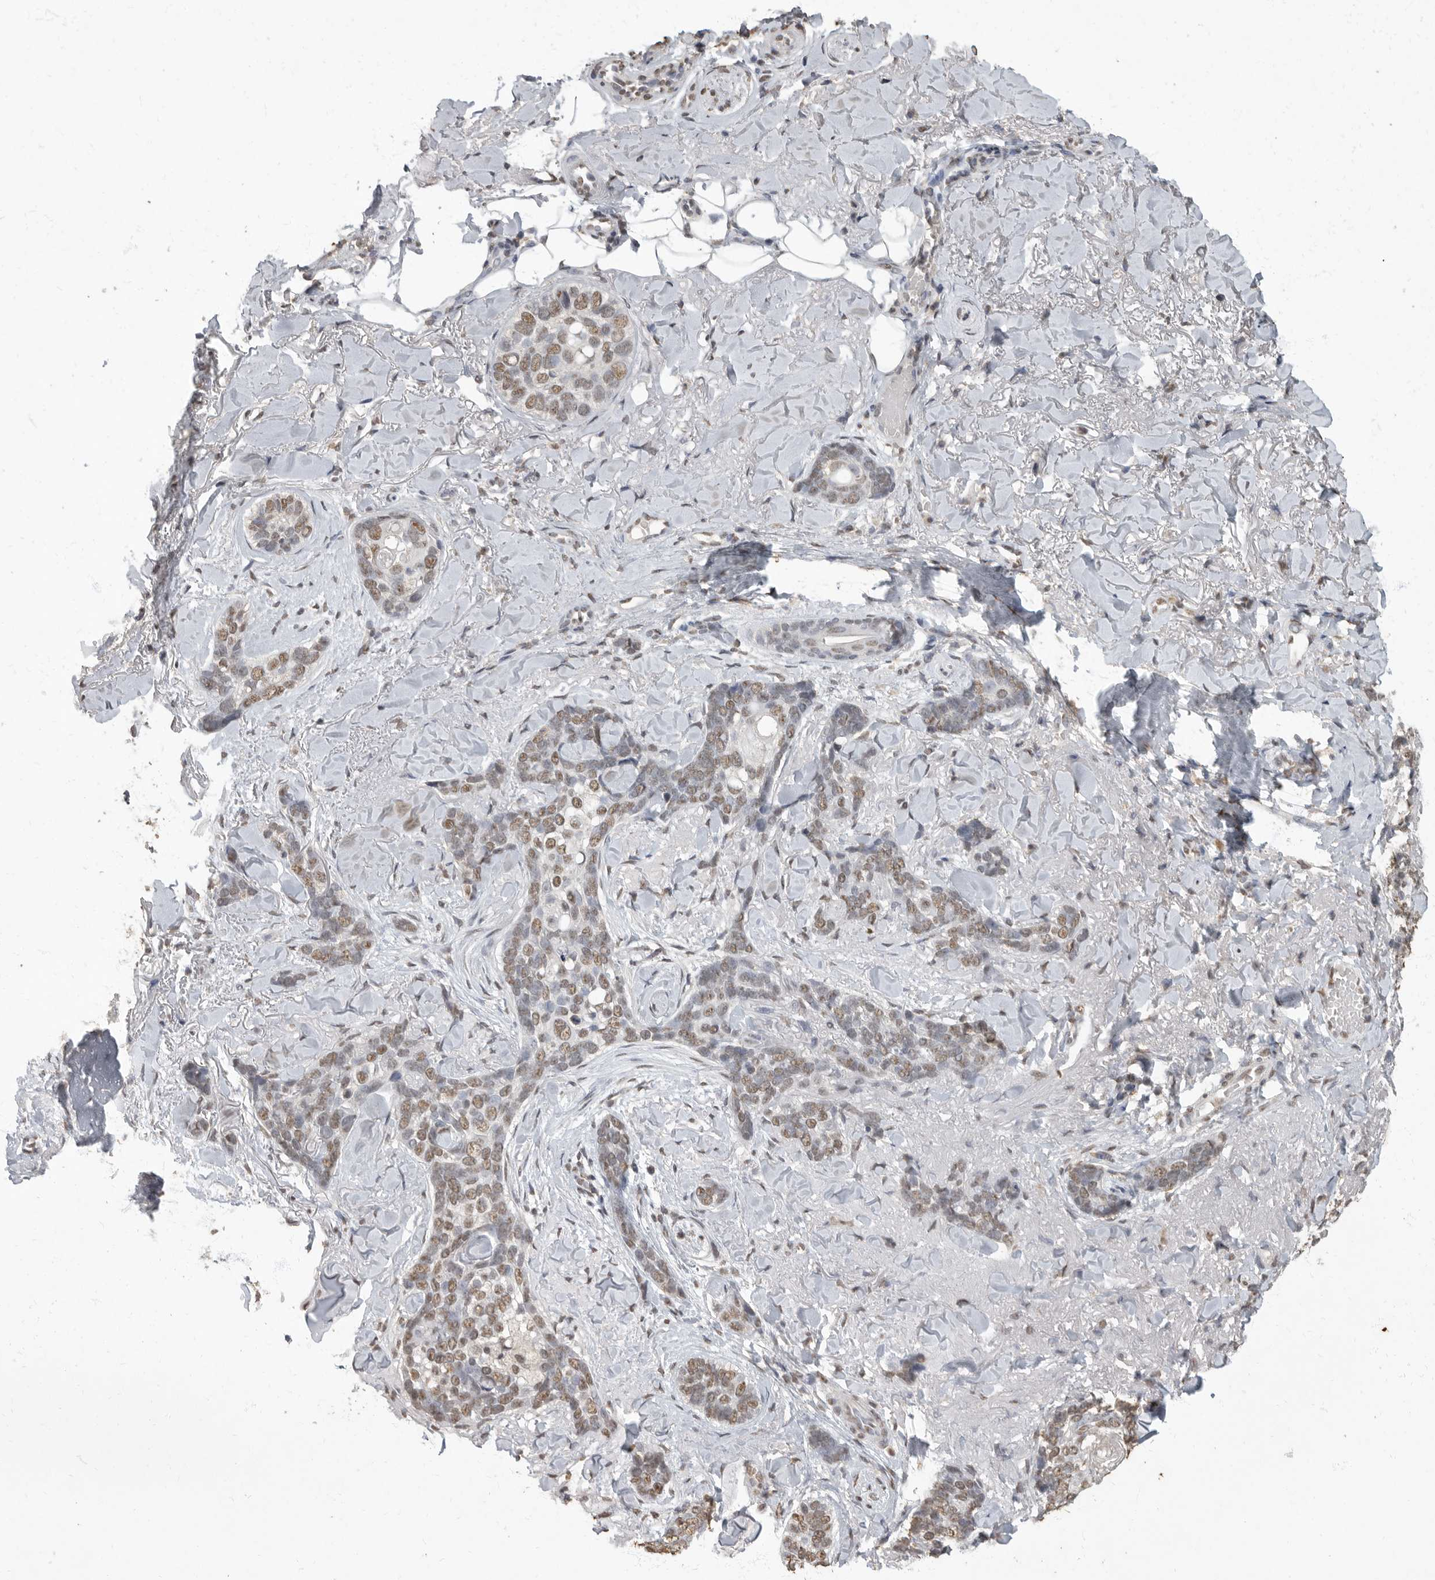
{"staining": {"intensity": "weak", "quantity": ">75%", "location": "nuclear"}, "tissue": "skin cancer", "cell_type": "Tumor cells", "image_type": "cancer", "snomed": [{"axis": "morphology", "description": "Basal cell carcinoma"}, {"axis": "topography", "description": "Skin"}], "caption": "High-magnification brightfield microscopy of basal cell carcinoma (skin) stained with DAB (brown) and counterstained with hematoxylin (blue). tumor cells exhibit weak nuclear expression is identified in about>75% of cells. The protein of interest is shown in brown color, while the nuclei are stained blue.", "gene": "NBL1", "patient": {"sex": "female", "age": 82}}